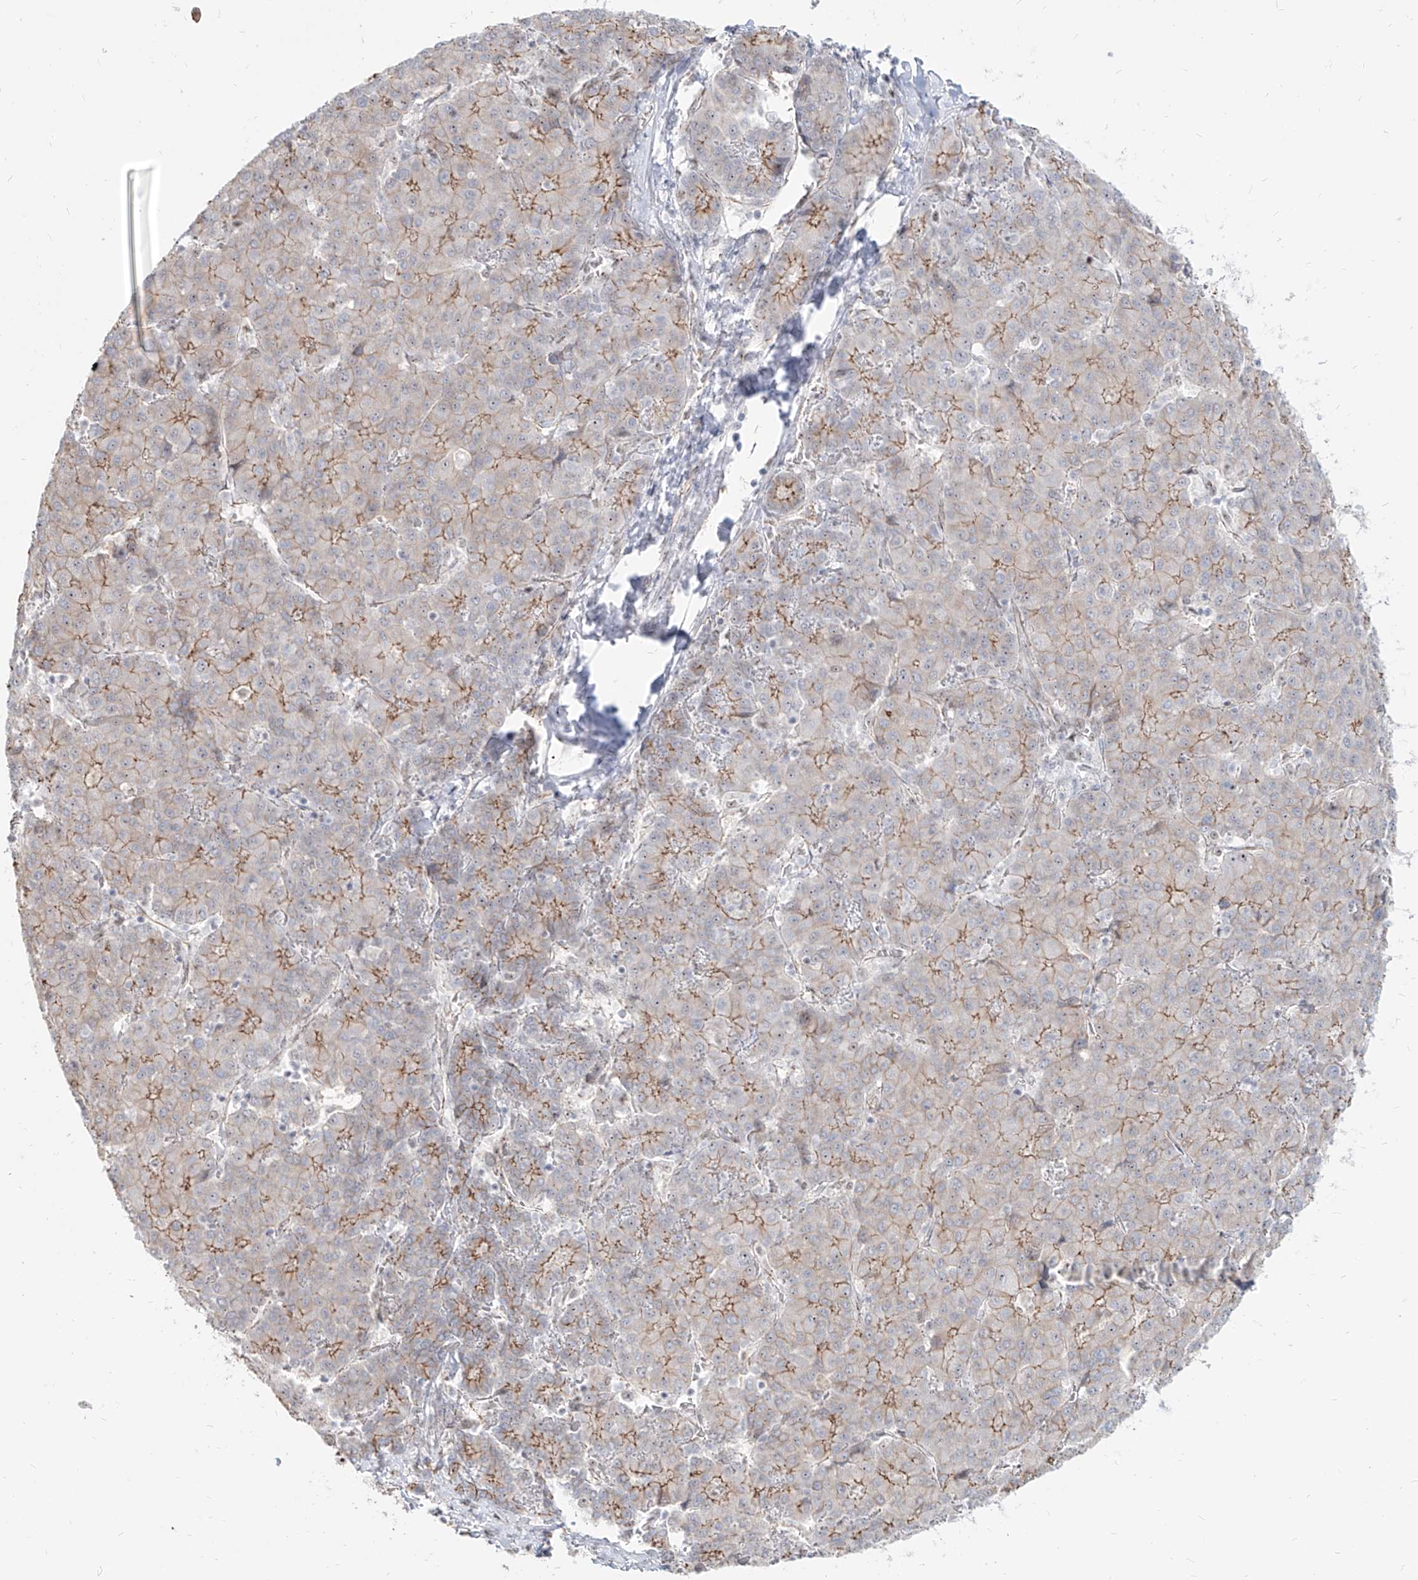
{"staining": {"intensity": "moderate", "quantity": "<25%", "location": "cytoplasmic/membranous"}, "tissue": "liver cancer", "cell_type": "Tumor cells", "image_type": "cancer", "snomed": [{"axis": "morphology", "description": "Carcinoma, Hepatocellular, NOS"}, {"axis": "topography", "description": "Liver"}], "caption": "The photomicrograph reveals immunohistochemical staining of liver cancer (hepatocellular carcinoma). There is moderate cytoplasmic/membranous positivity is appreciated in approximately <25% of tumor cells. The protein is shown in brown color, while the nuclei are stained blue.", "gene": "ZNF710", "patient": {"sex": "male", "age": 65}}